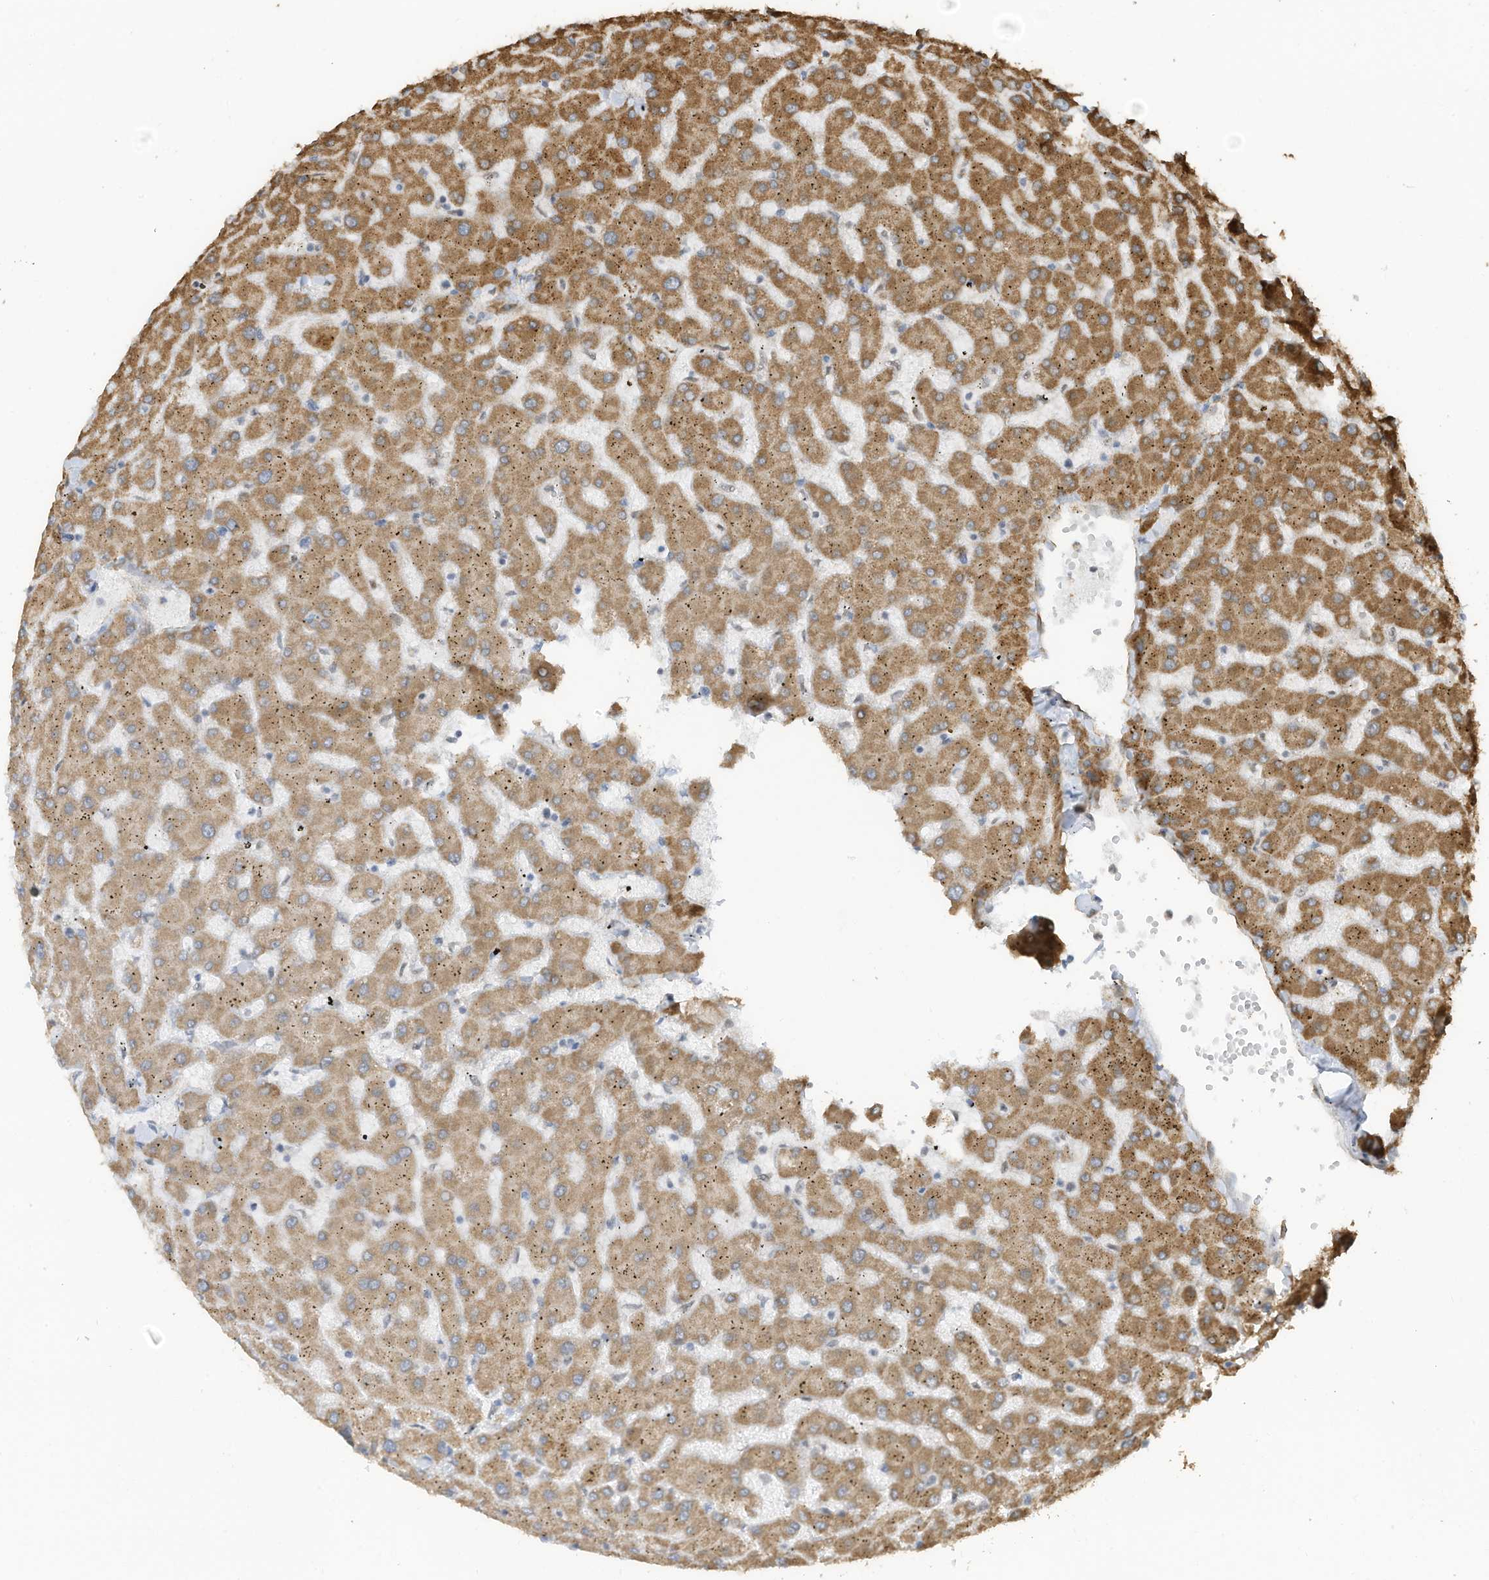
{"staining": {"intensity": "negative", "quantity": "none", "location": "none"}, "tissue": "liver", "cell_type": "Cholangiocytes", "image_type": "normal", "snomed": [{"axis": "morphology", "description": "Normal tissue, NOS"}, {"axis": "topography", "description": "Liver"}], "caption": "Immunohistochemistry (IHC) photomicrograph of normal liver: liver stained with DAB (3,3'-diaminobenzidine) shows no significant protein staining in cholangiocytes.", "gene": "ERLEC1", "patient": {"sex": "female", "age": 63}}